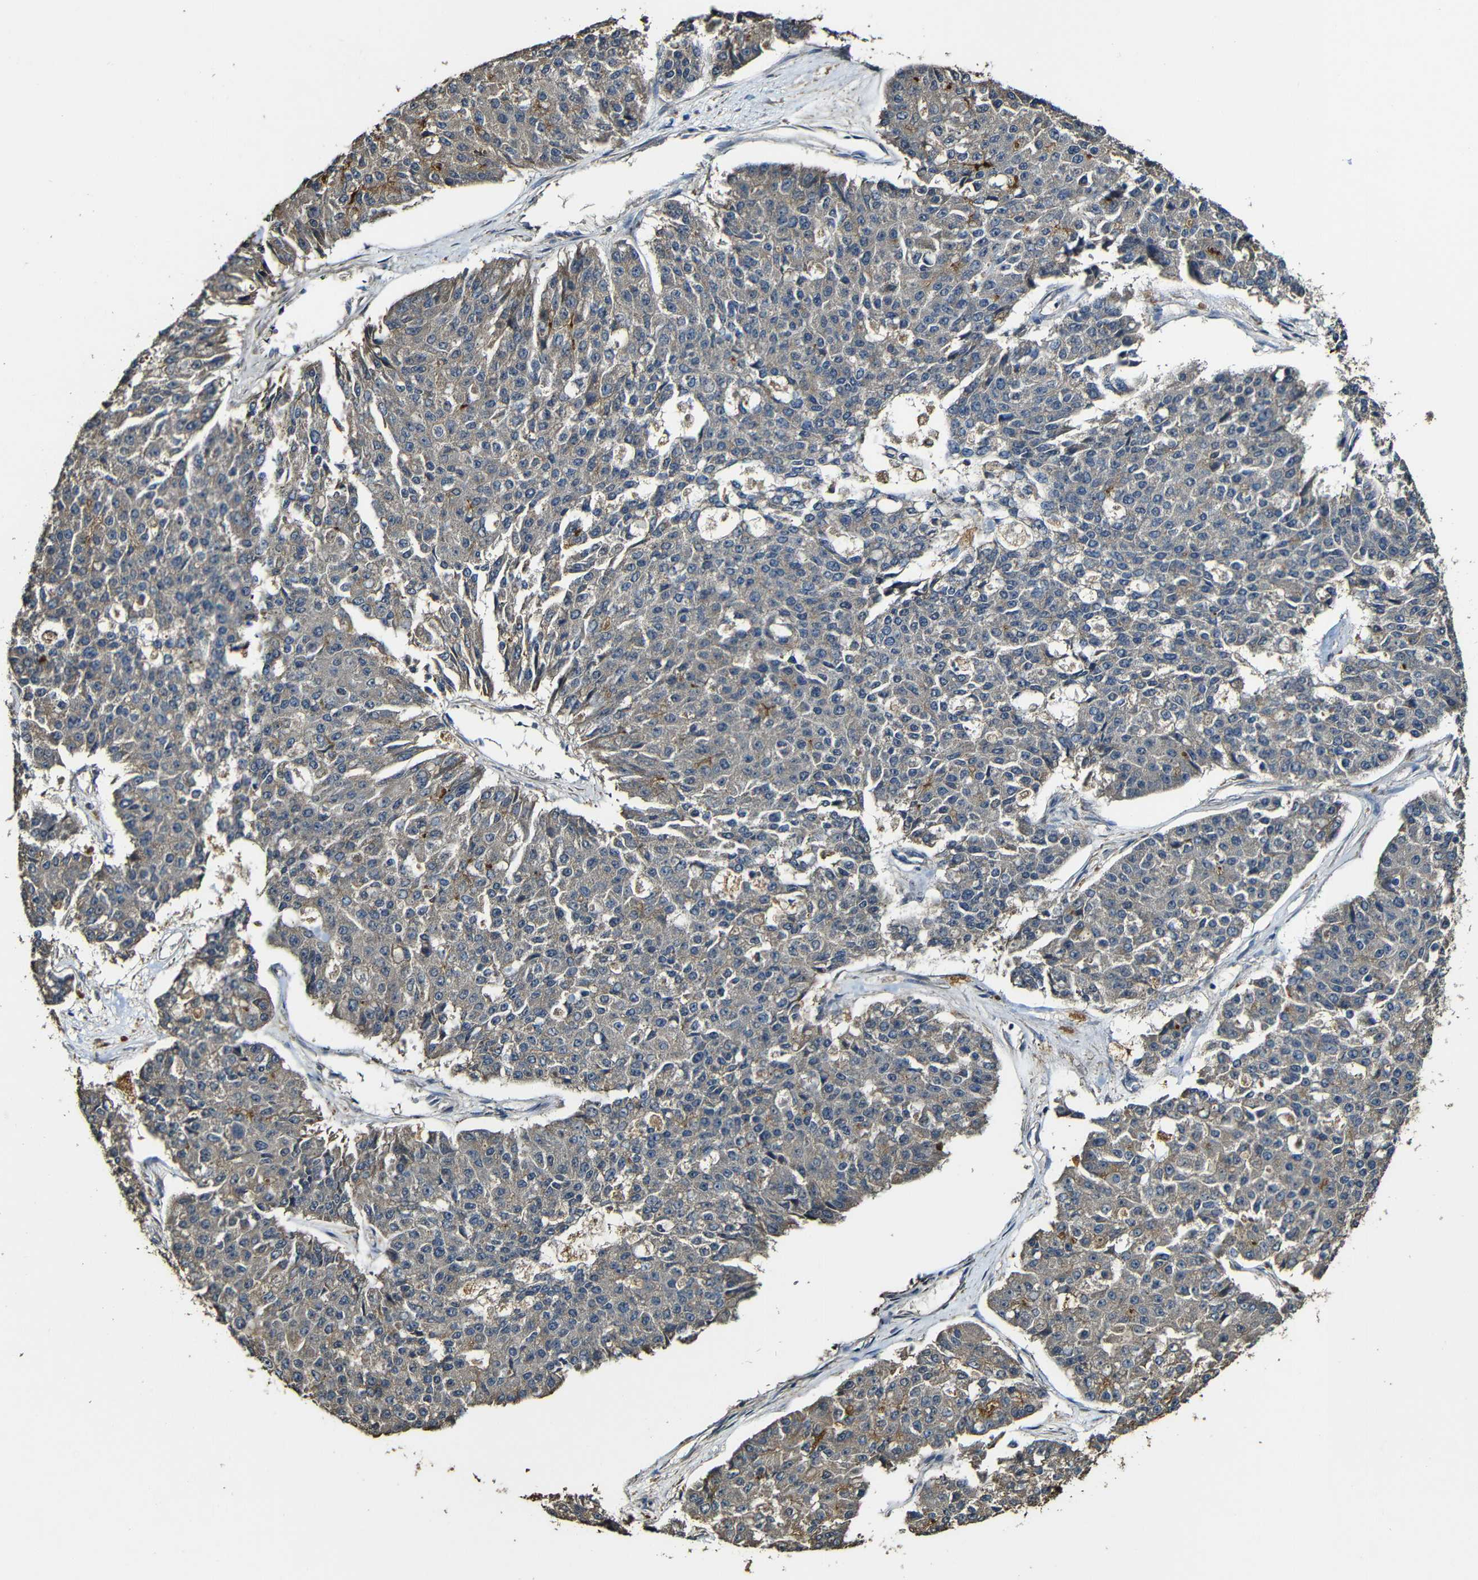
{"staining": {"intensity": "weak", "quantity": "25%-75%", "location": "cytoplasmic/membranous"}, "tissue": "pancreatic cancer", "cell_type": "Tumor cells", "image_type": "cancer", "snomed": [{"axis": "morphology", "description": "Adenocarcinoma, NOS"}, {"axis": "topography", "description": "Pancreas"}], "caption": "Immunohistochemical staining of human pancreatic cancer exhibits weak cytoplasmic/membranous protein expression in about 25%-75% of tumor cells. (Brightfield microscopy of DAB IHC at high magnification).", "gene": "CASP8", "patient": {"sex": "male", "age": 50}}